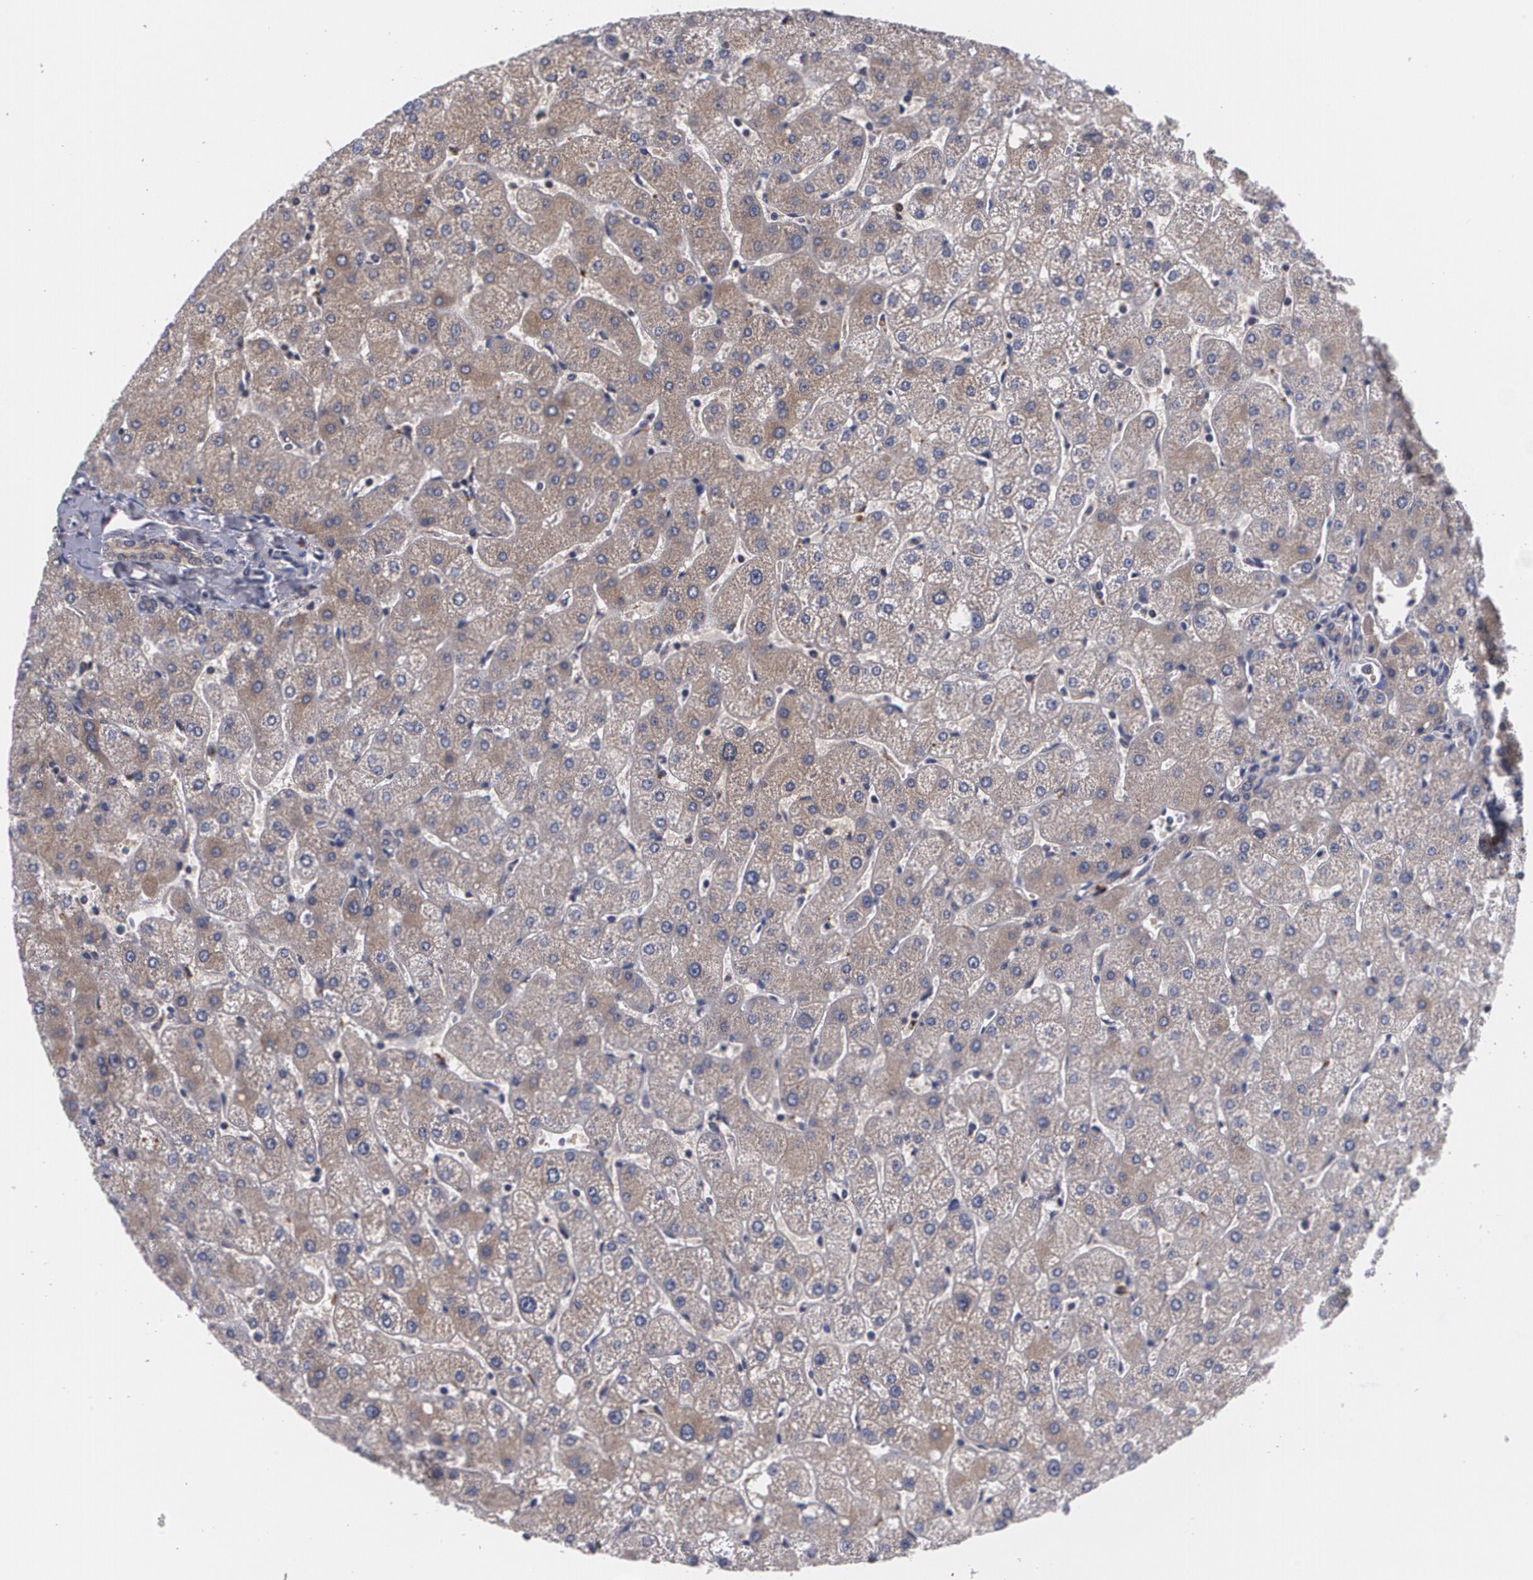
{"staining": {"intensity": "moderate", "quantity": ">75%", "location": "cytoplasmic/membranous"}, "tissue": "liver", "cell_type": "Cholangiocytes", "image_type": "normal", "snomed": [{"axis": "morphology", "description": "Normal tissue, NOS"}, {"axis": "topography", "description": "Liver"}], "caption": "Brown immunohistochemical staining in benign liver exhibits moderate cytoplasmic/membranous expression in approximately >75% of cholangiocytes.", "gene": "MVP", "patient": {"sex": "male", "age": 67}}